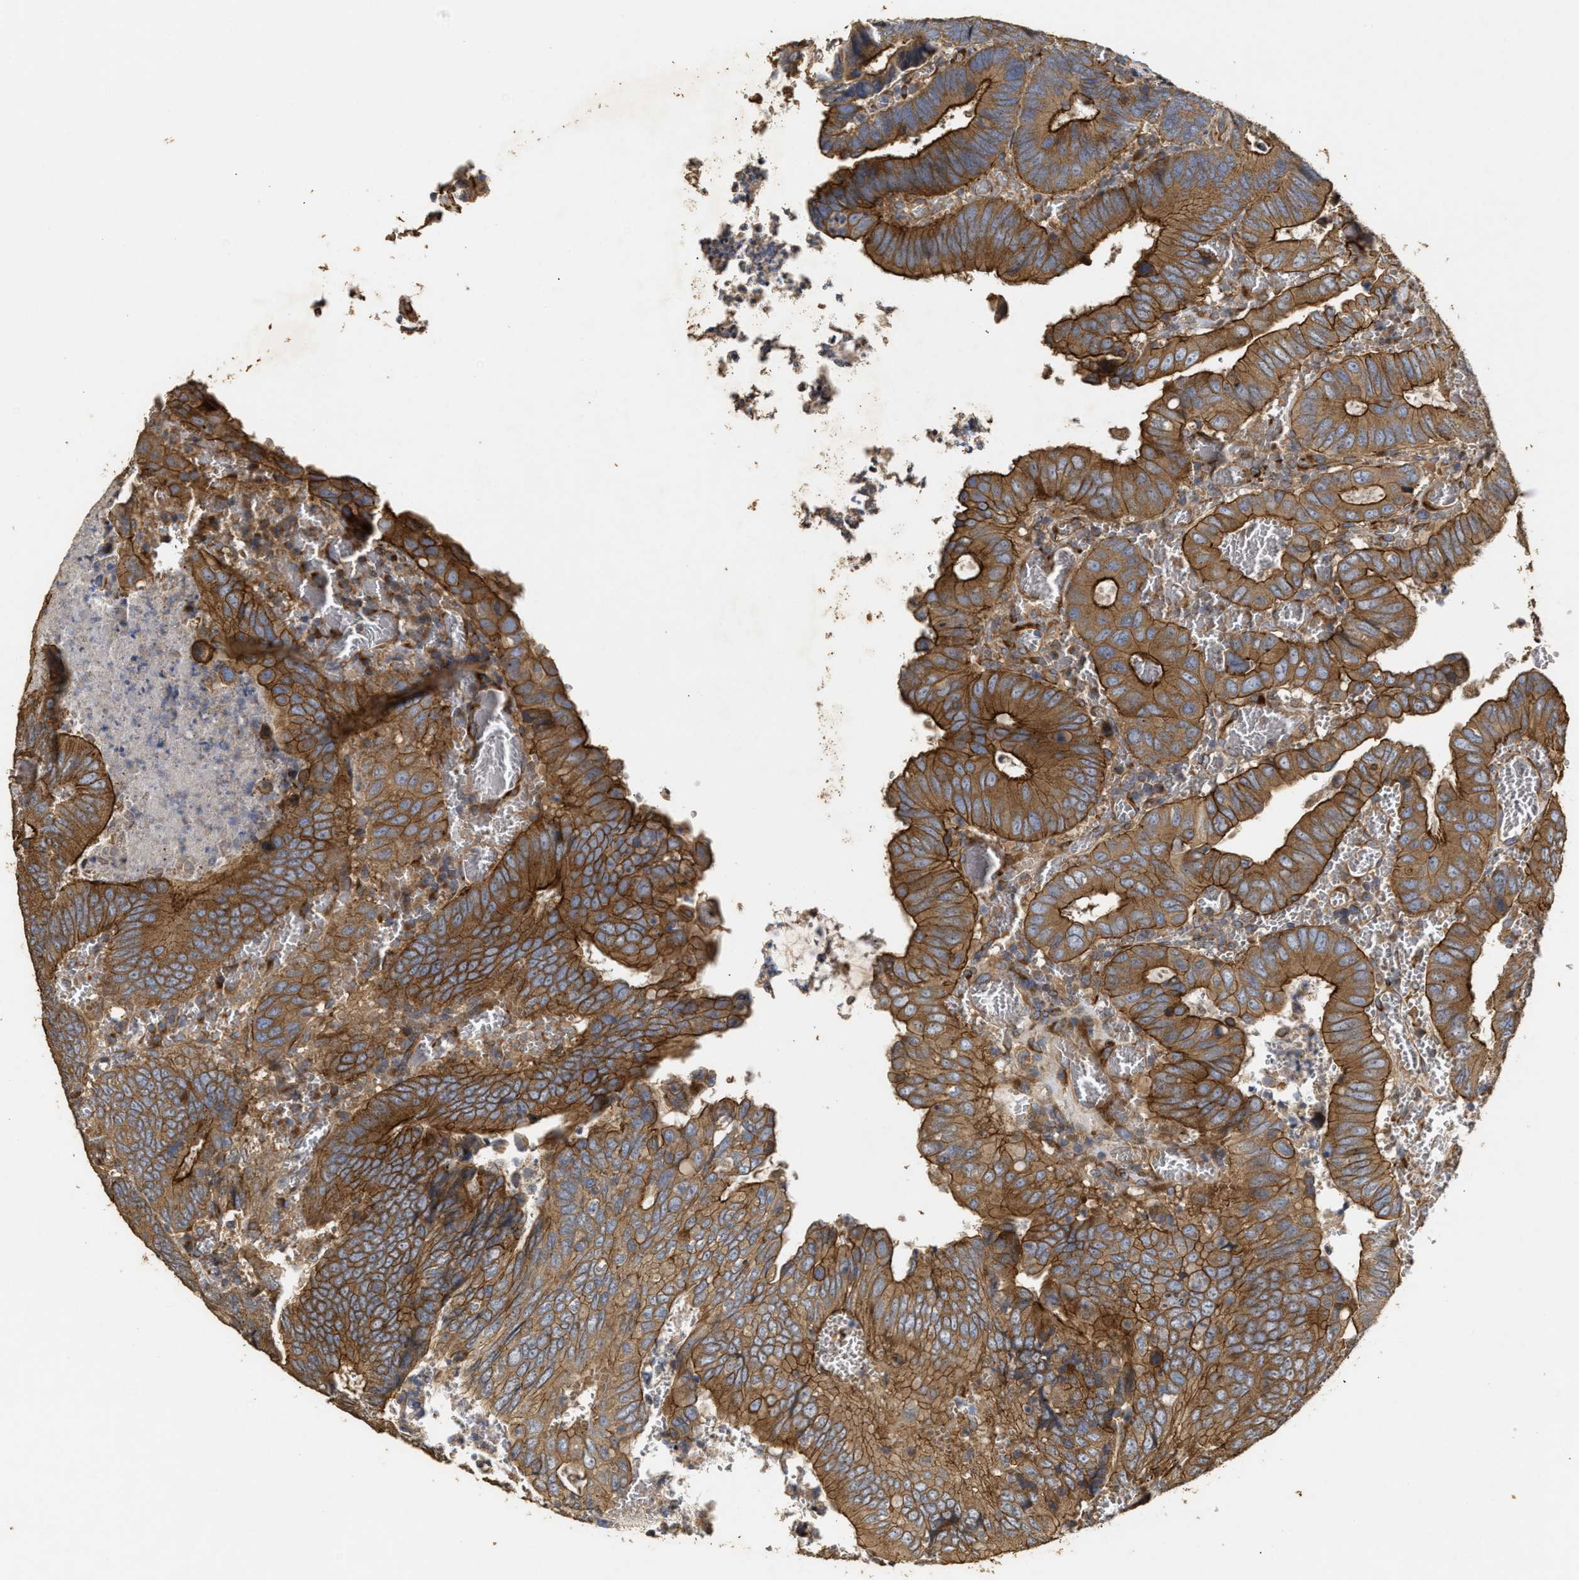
{"staining": {"intensity": "moderate", "quantity": ">75%", "location": "cytoplasmic/membranous"}, "tissue": "colorectal cancer", "cell_type": "Tumor cells", "image_type": "cancer", "snomed": [{"axis": "morphology", "description": "Inflammation, NOS"}, {"axis": "morphology", "description": "Adenocarcinoma, NOS"}, {"axis": "topography", "description": "Colon"}], "caption": "This is an image of immunohistochemistry (IHC) staining of colorectal cancer, which shows moderate positivity in the cytoplasmic/membranous of tumor cells.", "gene": "NAV1", "patient": {"sex": "male", "age": 72}}